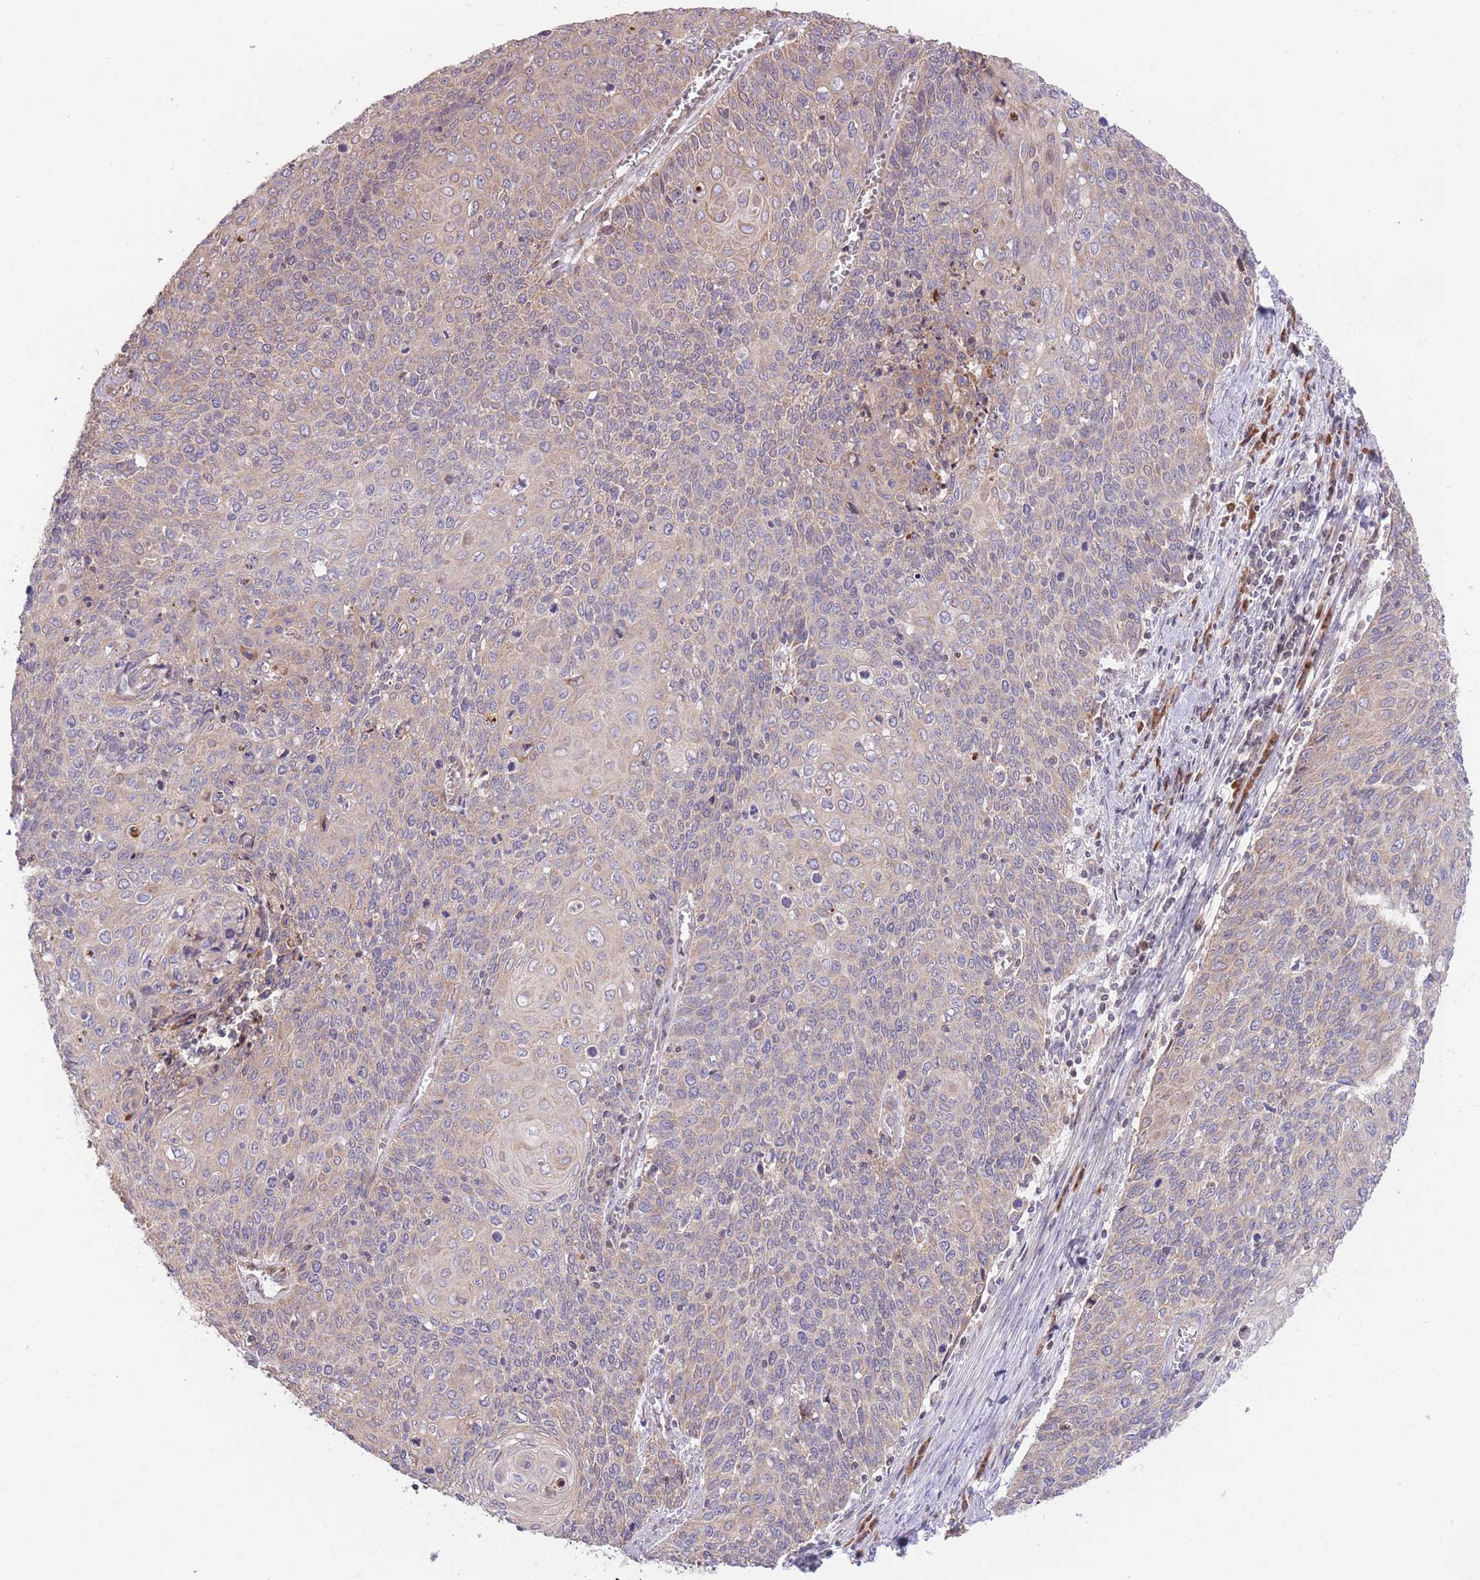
{"staining": {"intensity": "weak", "quantity": "25%-75%", "location": "cytoplasmic/membranous"}, "tissue": "cervical cancer", "cell_type": "Tumor cells", "image_type": "cancer", "snomed": [{"axis": "morphology", "description": "Squamous cell carcinoma, NOS"}, {"axis": "topography", "description": "Cervix"}], "caption": "A photomicrograph of cervical cancer (squamous cell carcinoma) stained for a protein displays weak cytoplasmic/membranous brown staining in tumor cells.", "gene": "BOLA2B", "patient": {"sex": "female", "age": 39}}